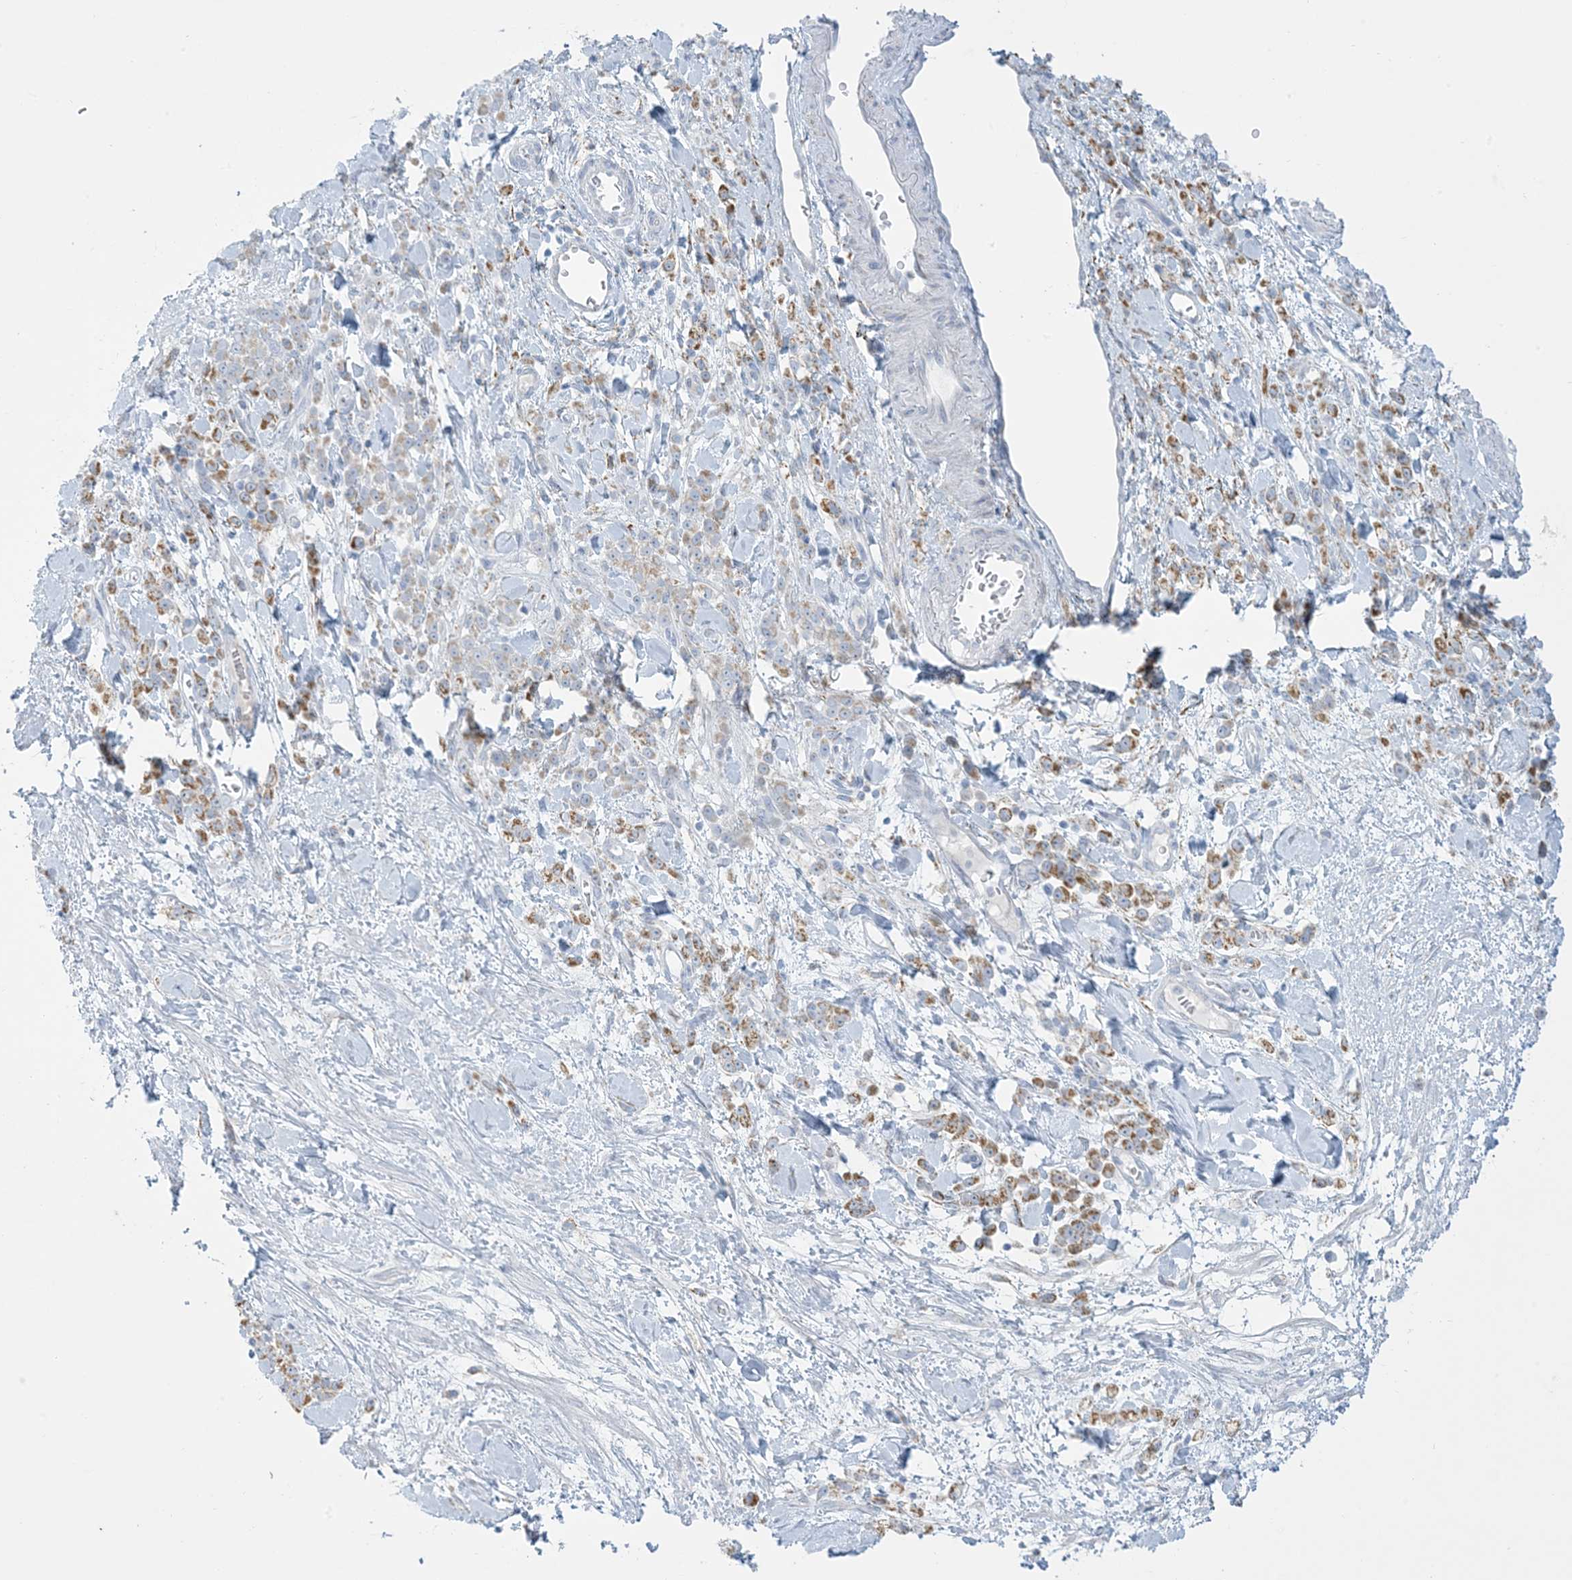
{"staining": {"intensity": "moderate", "quantity": ">75%", "location": "cytoplasmic/membranous"}, "tissue": "stomach cancer", "cell_type": "Tumor cells", "image_type": "cancer", "snomed": [{"axis": "morphology", "description": "Normal tissue, NOS"}, {"axis": "morphology", "description": "Adenocarcinoma, NOS"}, {"axis": "topography", "description": "Stomach"}], "caption": "IHC (DAB) staining of human stomach cancer (adenocarcinoma) displays moderate cytoplasmic/membranous protein positivity in about >75% of tumor cells. The staining is performed using DAB brown chromogen to label protein expression. The nuclei are counter-stained blue using hematoxylin.", "gene": "ZDHHC4", "patient": {"sex": "male", "age": 82}}